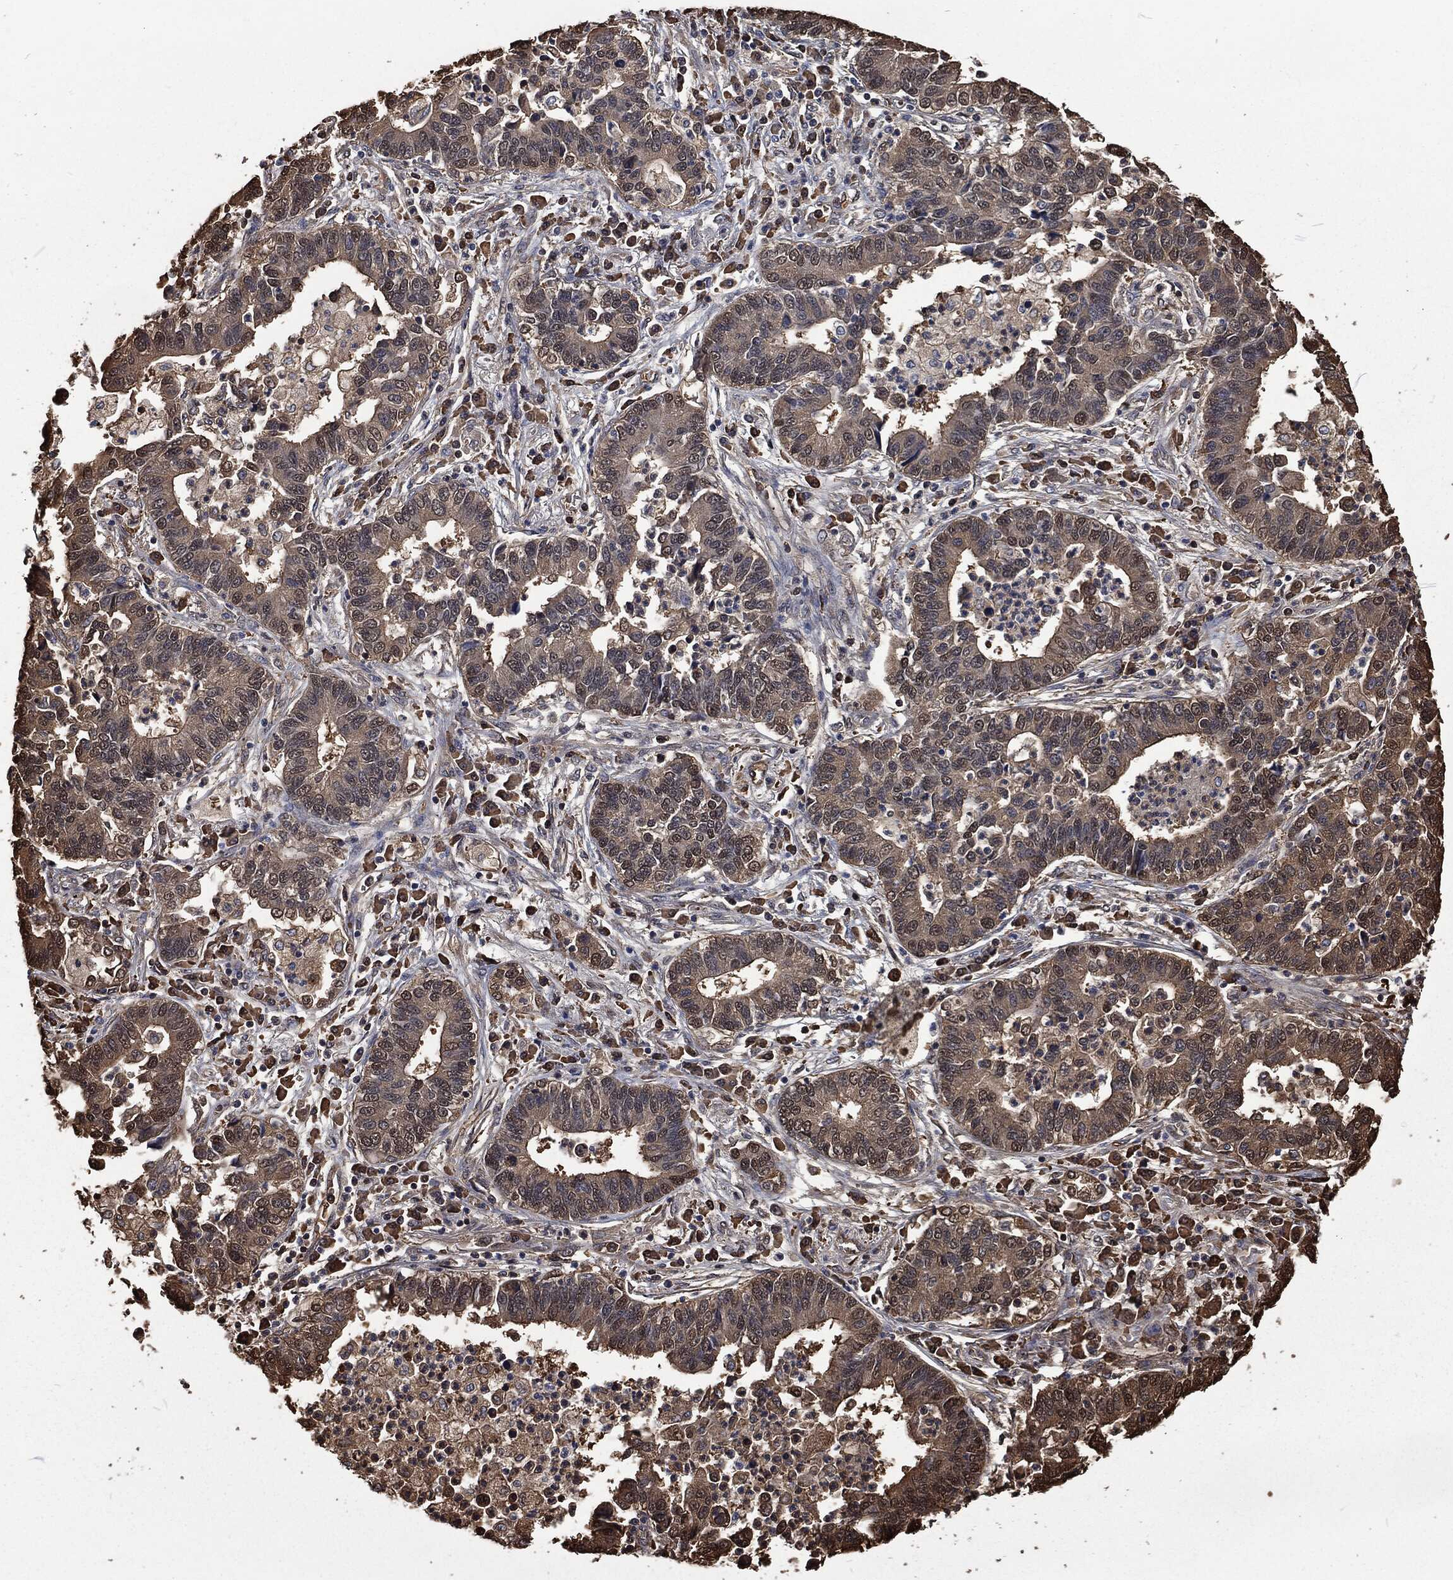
{"staining": {"intensity": "moderate", "quantity": "<25%", "location": "cytoplasmic/membranous"}, "tissue": "lung cancer", "cell_type": "Tumor cells", "image_type": "cancer", "snomed": [{"axis": "morphology", "description": "Adenocarcinoma, NOS"}, {"axis": "topography", "description": "Lung"}], "caption": "DAB (3,3'-diaminobenzidine) immunohistochemical staining of lung cancer demonstrates moderate cytoplasmic/membranous protein staining in about <25% of tumor cells.", "gene": "PRDX4", "patient": {"sex": "female", "age": 57}}